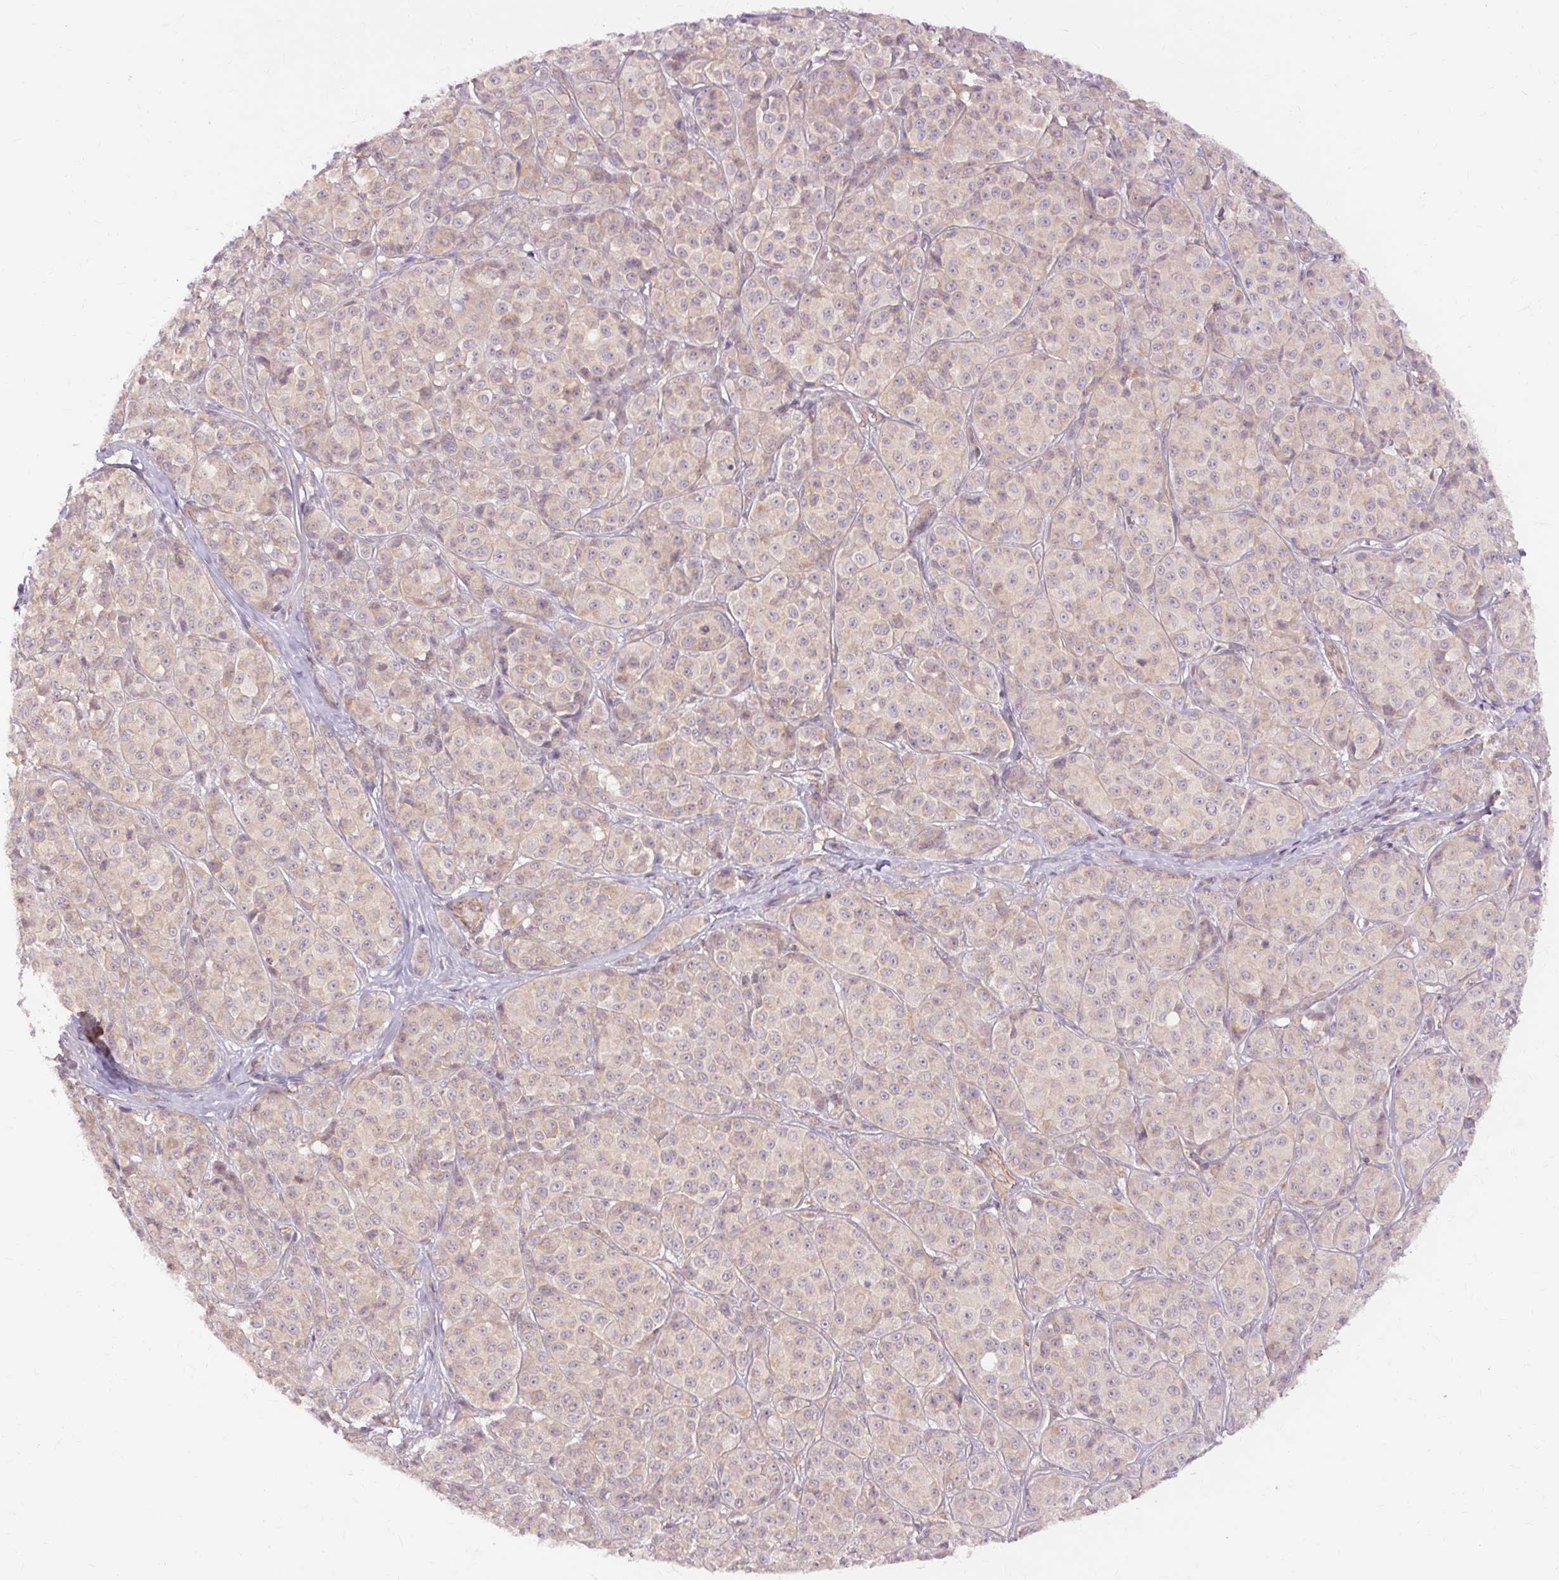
{"staining": {"intensity": "weak", "quantity": "25%-75%", "location": "cytoplasmic/membranous"}, "tissue": "melanoma", "cell_type": "Tumor cells", "image_type": "cancer", "snomed": [{"axis": "morphology", "description": "Malignant melanoma, NOS"}, {"axis": "topography", "description": "Skin"}], "caption": "Protein staining displays weak cytoplasmic/membranous staining in about 25%-75% of tumor cells in melanoma.", "gene": "TM6SF1", "patient": {"sex": "male", "age": 89}}